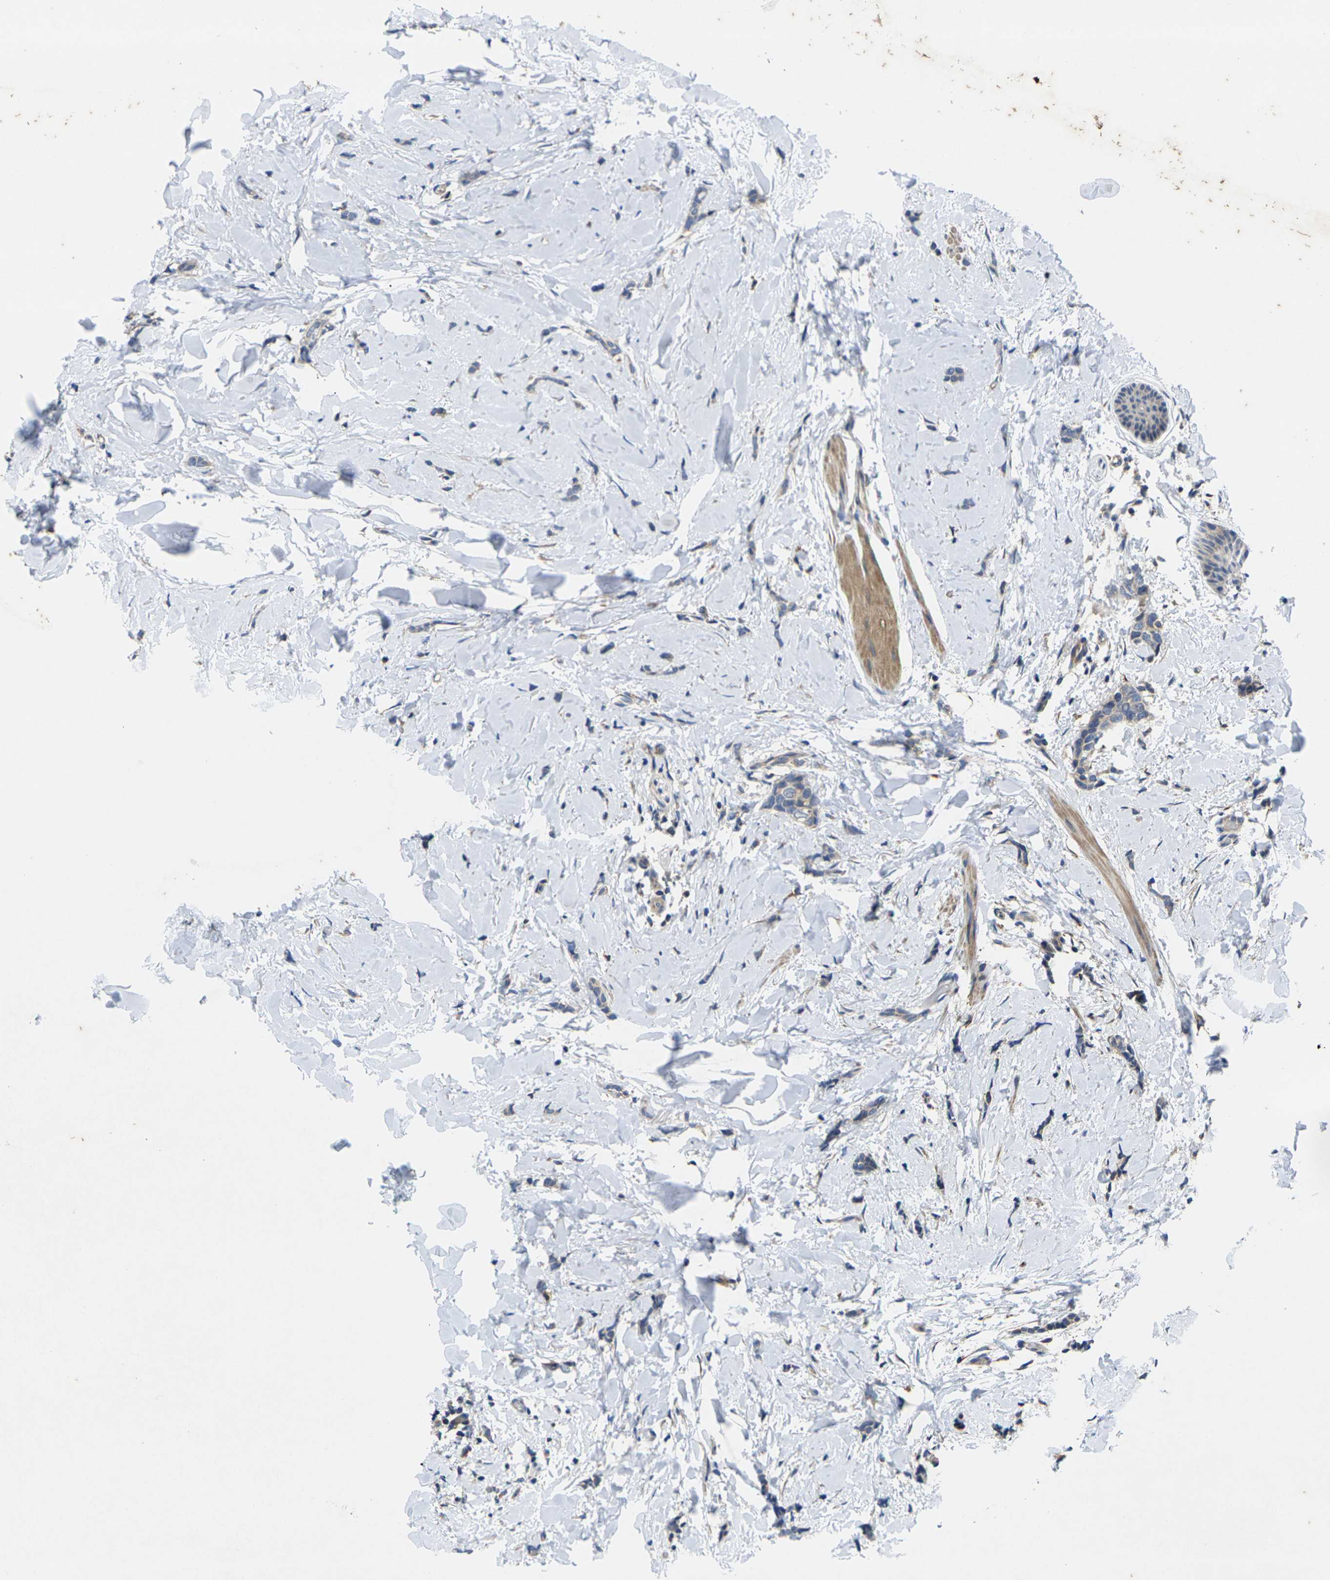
{"staining": {"intensity": "weak", "quantity": "<25%", "location": "cytoplasmic/membranous"}, "tissue": "breast cancer", "cell_type": "Tumor cells", "image_type": "cancer", "snomed": [{"axis": "morphology", "description": "Lobular carcinoma"}, {"axis": "topography", "description": "Skin"}, {"axis": "topography", "description": "Breast"}], "caption": "Immunohistochemistry (IHC) of breast cancer (lobular carcinoma) exhibits no staining in tumor cells.", "gene": "KIF1B", "patient": {"sex": "female", "age": 46}}